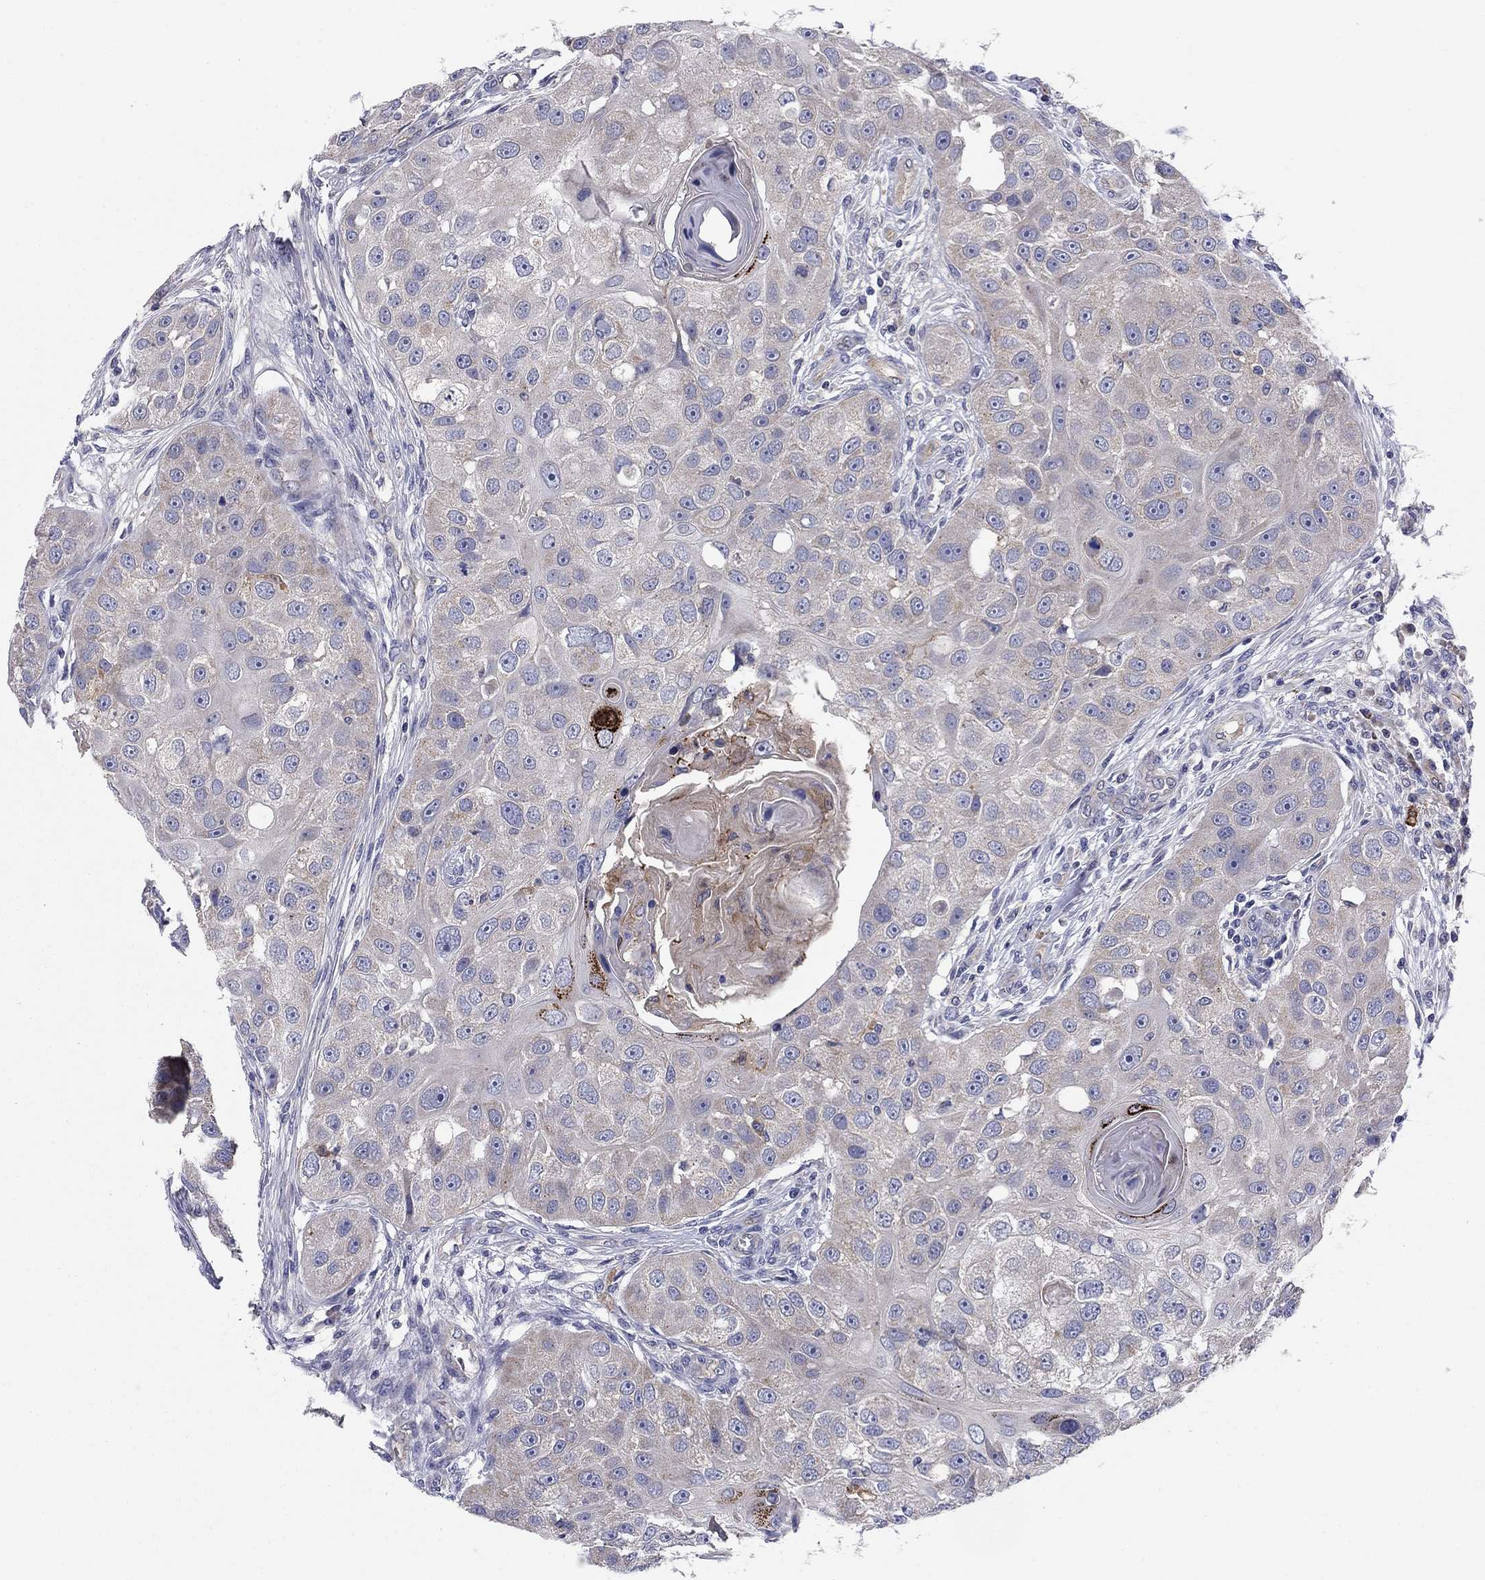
{"staining": {"intensity": "weak", "quantity": "<25%", "location": "cytoplasmic/membranous"}, "tissue": "head and neck cancer", "cell_type": "Tumor cells", "image_type": "cancer", "snomed": [{"axis": "morphology", "description": "Normal tissue, NOS"}, {"axis": "morphology", "description": "Squamous cell carcinoma, NOS"}, {"axis": "topography", "description": "Skeletal muscle"}, {"axis": "topography", "description": "Head-Neck"}], "caption": "Tumor cells show no significant protein positivity in head and neck cancer (squamous cell carcinoma).", "gene": "EMP2", "patient": {"sex": "male", "age": 51}}